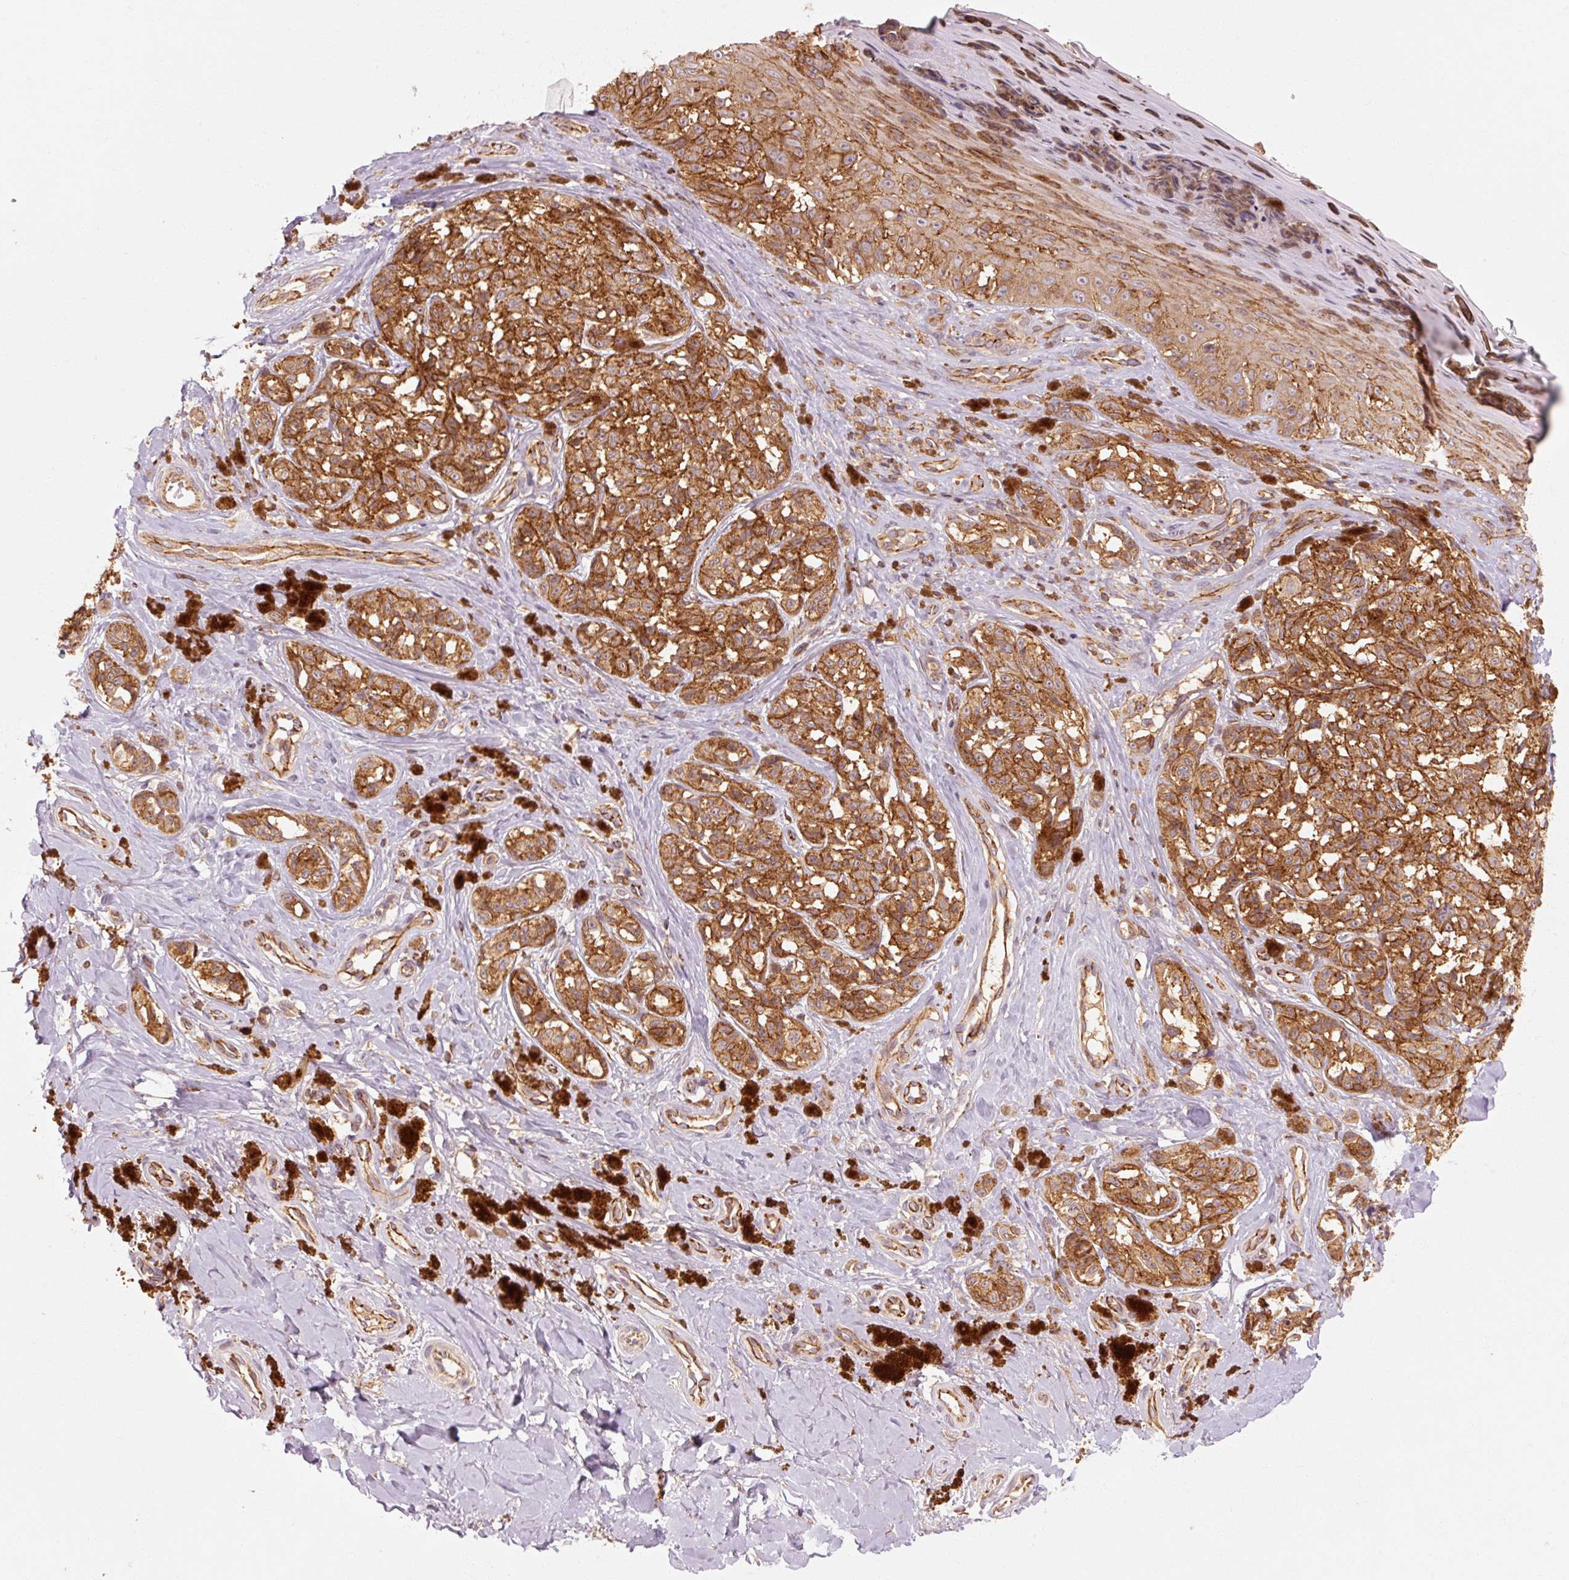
{"staining": {"intensity": "strong", "quantity": ">75%", "location": "cytoplasmic/membranous"}, "tissue": "melanoma", "cell_type": "Tumor cells", "image_type": "cancer", "snomed": [{"axis": "morphology", "description": "Malignant melanoma, NOS"}, {"axis": "topography", "description": "Skin"}], "caption": "Strong cytoplasmic/membranous staining is appreciated in about >75% of tumor cells in malignant melanoma. The staining is performed using DAB brown chromogen to label protein expression. The nuclei are counter-stained blue using hematoxylin.", "gene": "CTNNA1", "patient": {"sex": "female", "age": 65}}